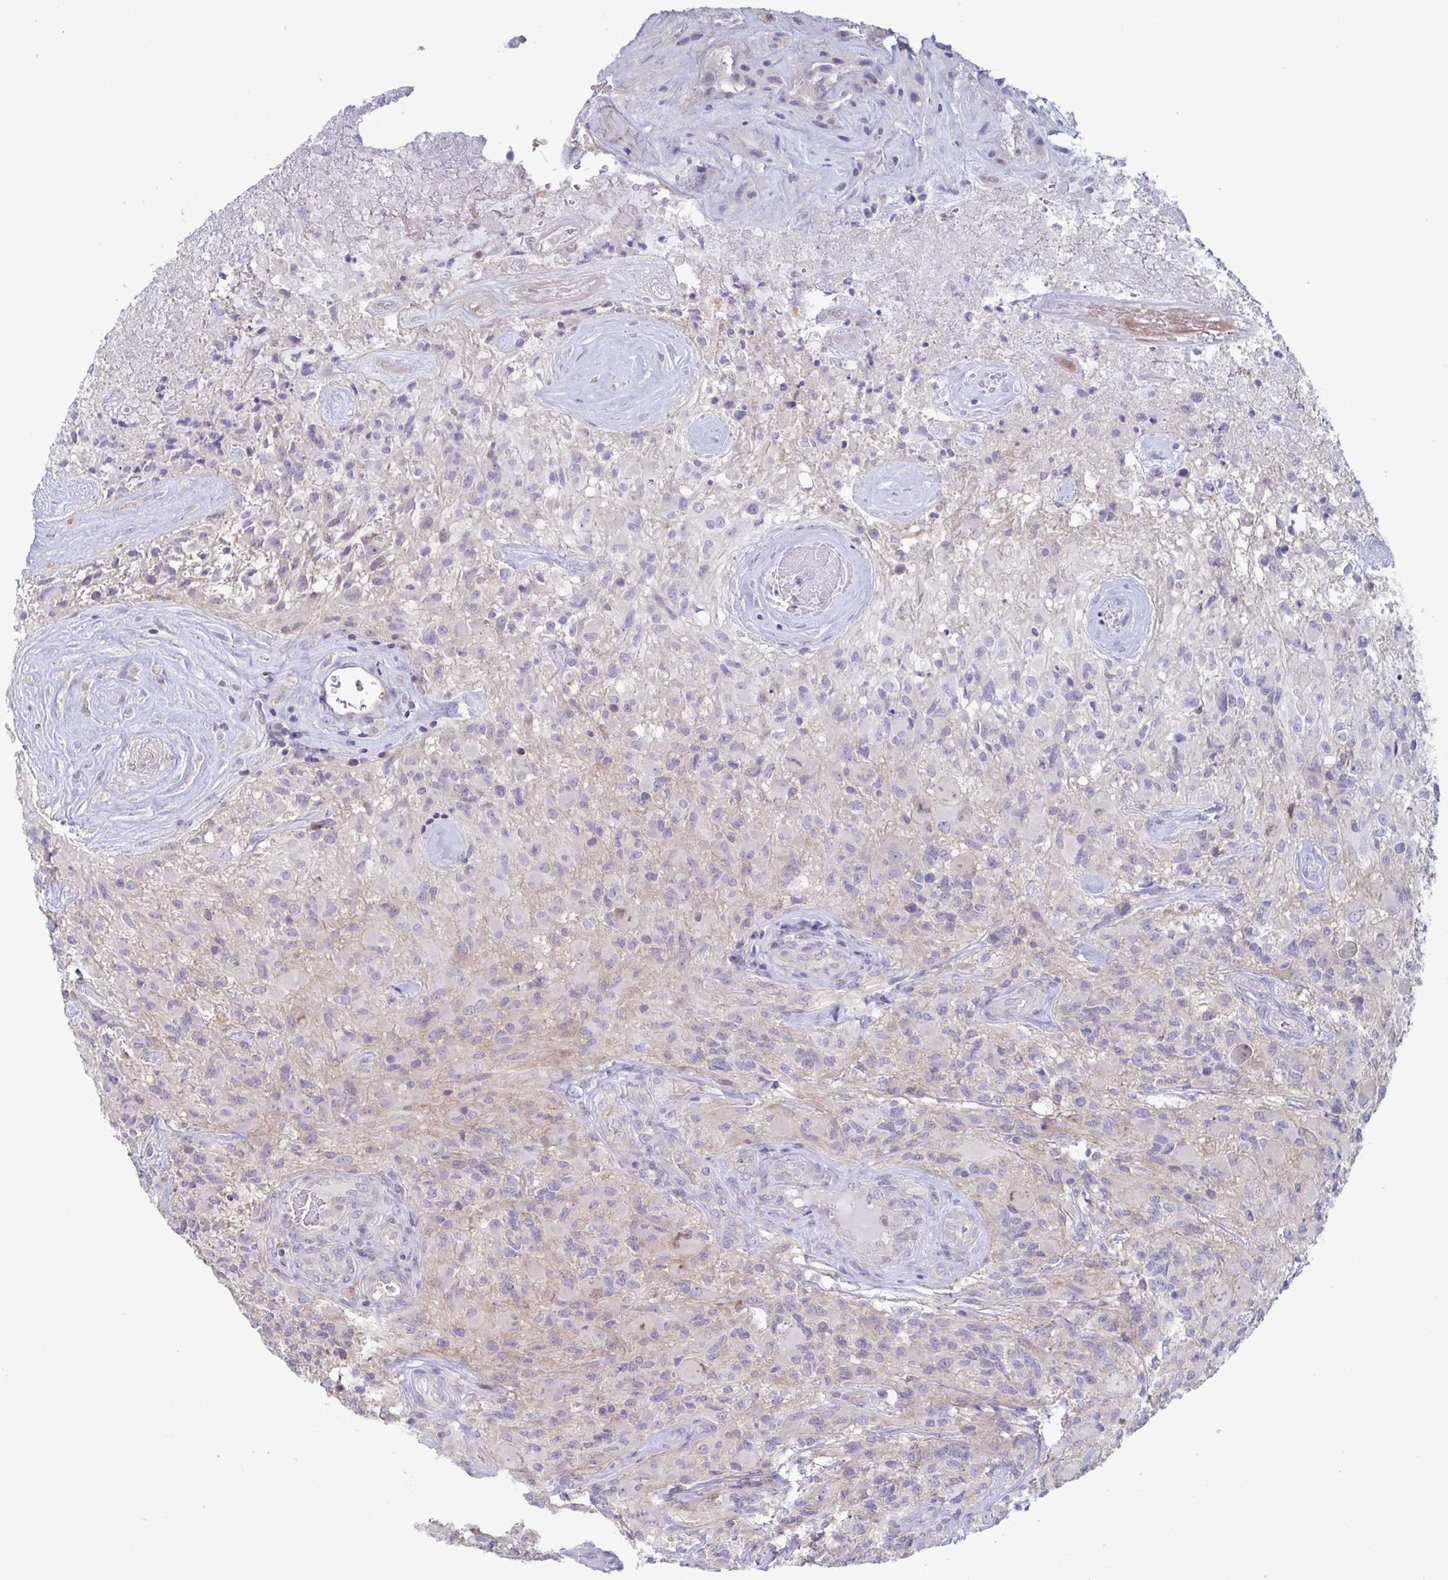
{"staining": {"intensity": "negative", "quantity": "none", "location": "none"}, "tissue": "glioma", "cell_type": "Tumor cells", "image_type": "cancer", "snomed": [{"axis": "morphology", "description": "Glioma, malignant, High grade"}, {"axis": "topography", "description": "Brain"}], "caption": "A high-resolution histopathology image shows immunohistochemistry (IHC) staining of glioma, which shows no significant expression in tumor cells.", "gene": "STK26", "patient": {"sex": "female", "age": 65}}